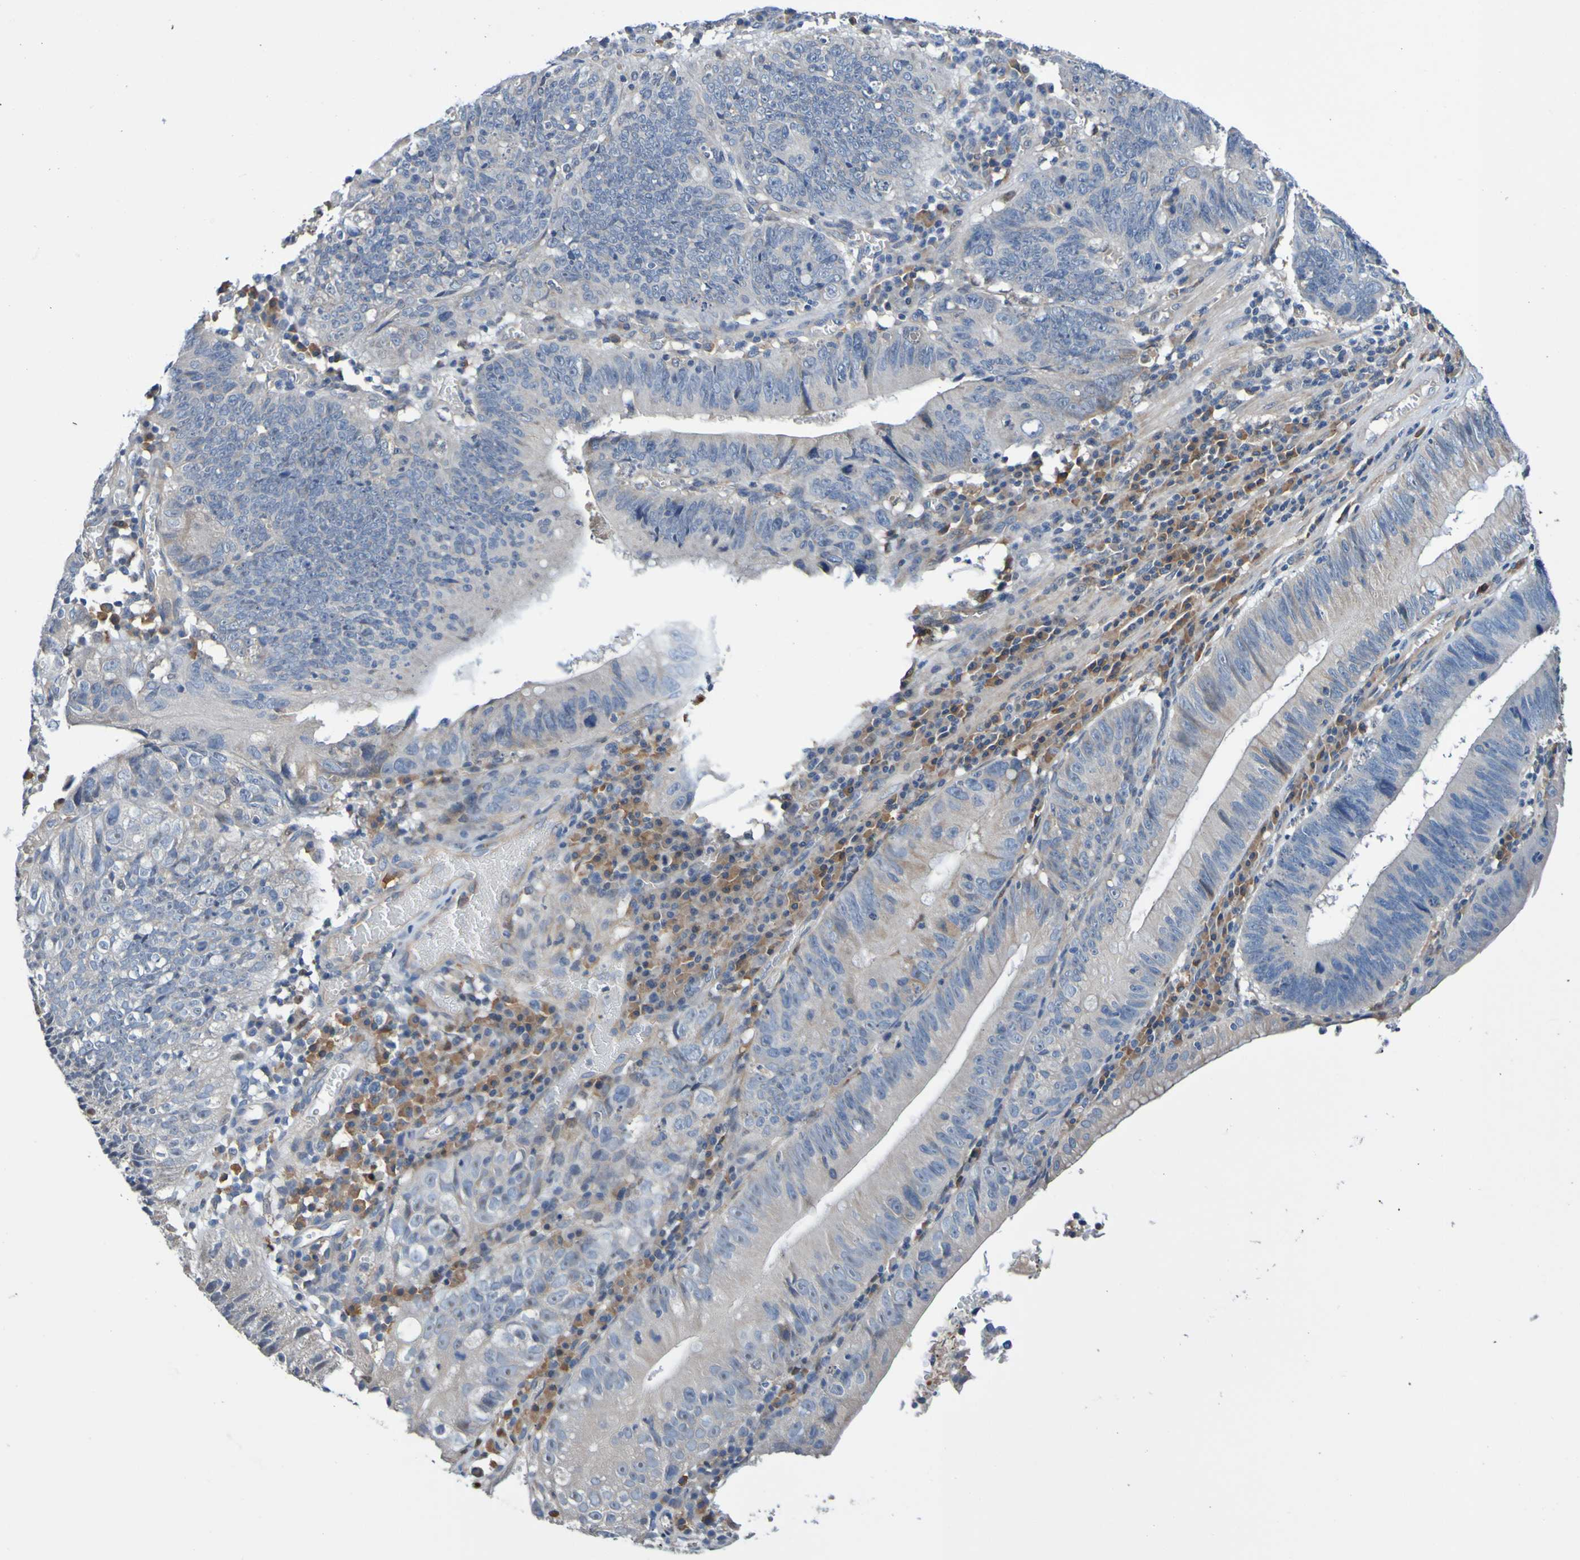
{"staining": {"intensity": "weak", "quantity": ">75%", "location": "cytoplasmic/membranous"}, "tissue": "stomach cancer", "cell_type": "Tumor cells", "image_type": "cancer", "snomed": [{"axis": "morphology", "description": "Adenocarcinoma, NOS"}, {"axis": "topography", "description": "Stomach"}], "caption": "A photomicrograph showing weak cytoplasmic/membranous staining in about >75% of tumor cells in stomach adenocarcinoma, as visualized by brown immunohistochemical staining.", "gene": "METAP2", "patient": {"sex": "male", "age": 59}}